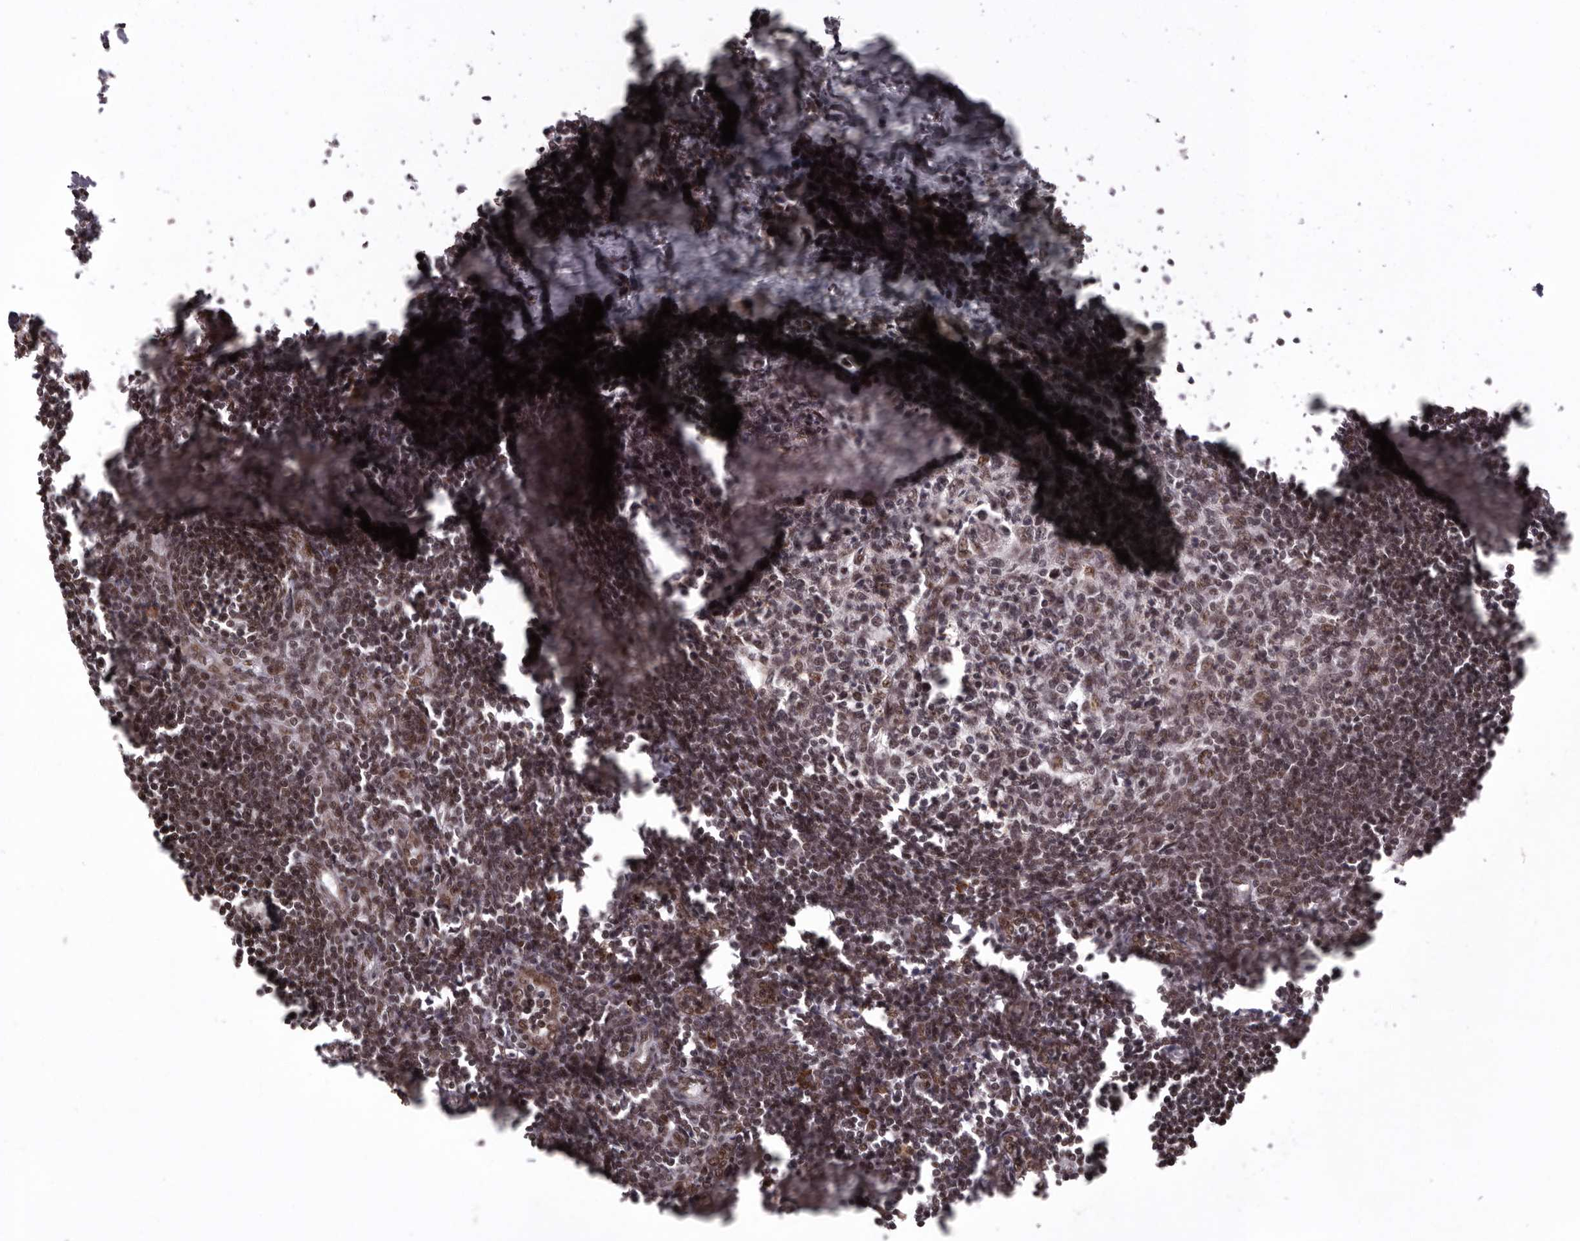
{"staining": {"intensity": "moderate", "quantity": ">75%", "location": "nuclear"}, "tissue": "lymph node", "cell_type": "Germinal center cells", "image_type": "normal", "snomed": [{"axis": "morphology", "description": "Normal tissue, NOS"}, {"axis": "morphology", "description": "Malignant melanoma, Metastatic site"}, {"axis": "topography", "description": "Lymph node"}], "caption": "IHC of benign human lymph node demonstrates medium levels of moderate nuclear staining in about >75% of germinal center cells.", "gene": "CHTOP", "patient": {"sex": "male", "age": 41}}